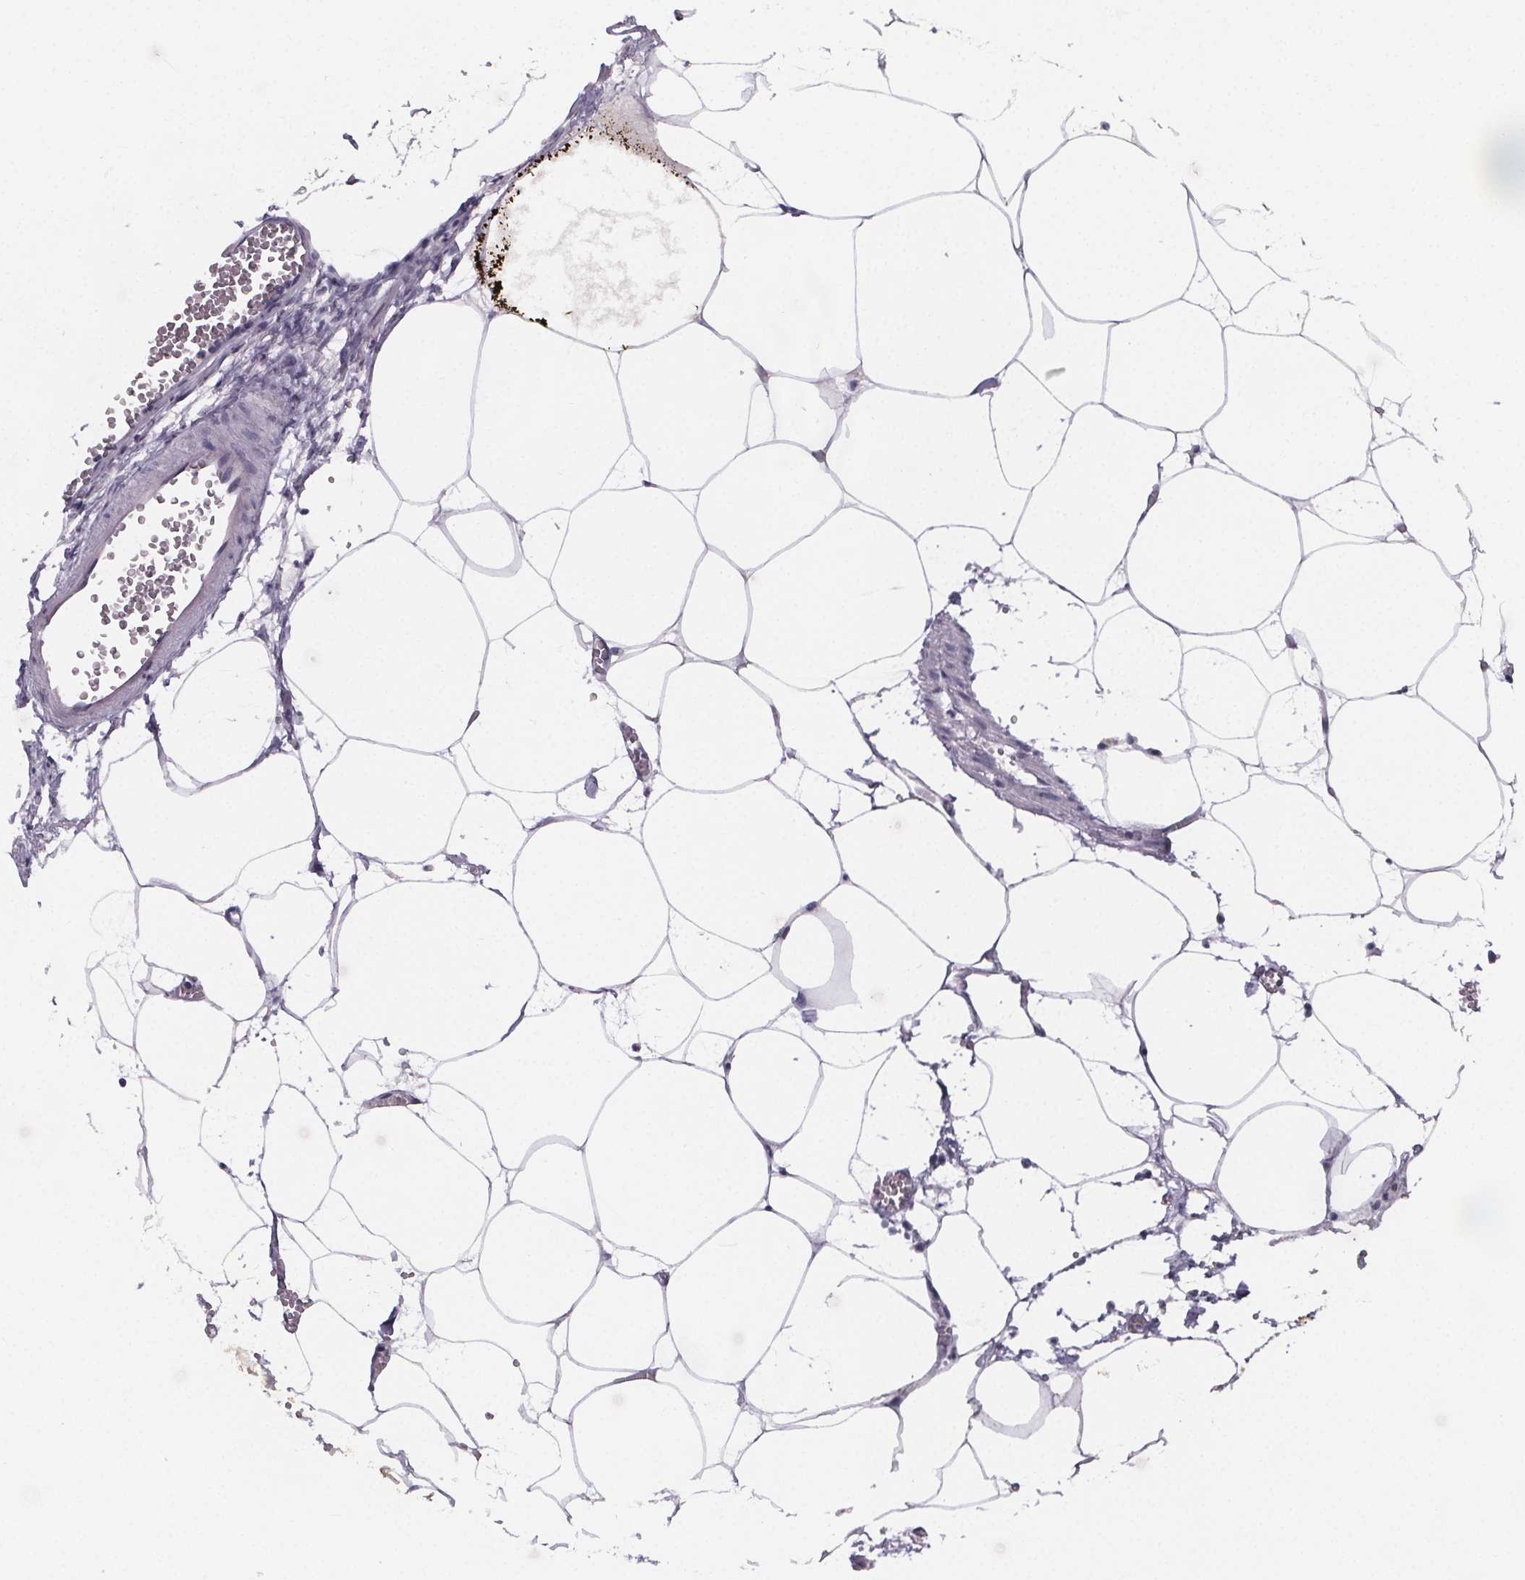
{"staining": {"intensity": "negative", "quantity": "none", "location": "none"}, "tissue": "adipose tissue", "cell_type": "Adipocytes", "image_type": "normal", "snomed": [{"axis": "morphology", "description": "Normal tissue, NOS"}, {"axis": "topography", "description": "Adipose tissue"}, {"axis": "topography", "description": "Pancreas"}, {"axis": "topography", "description": "Peripheral nerve tissue"}], "caption": "The micrograph displays no significant staining in adipocytes of adipose tissue.", "gene": "PAH", "patient": {"sex": "female", "age": 58}}